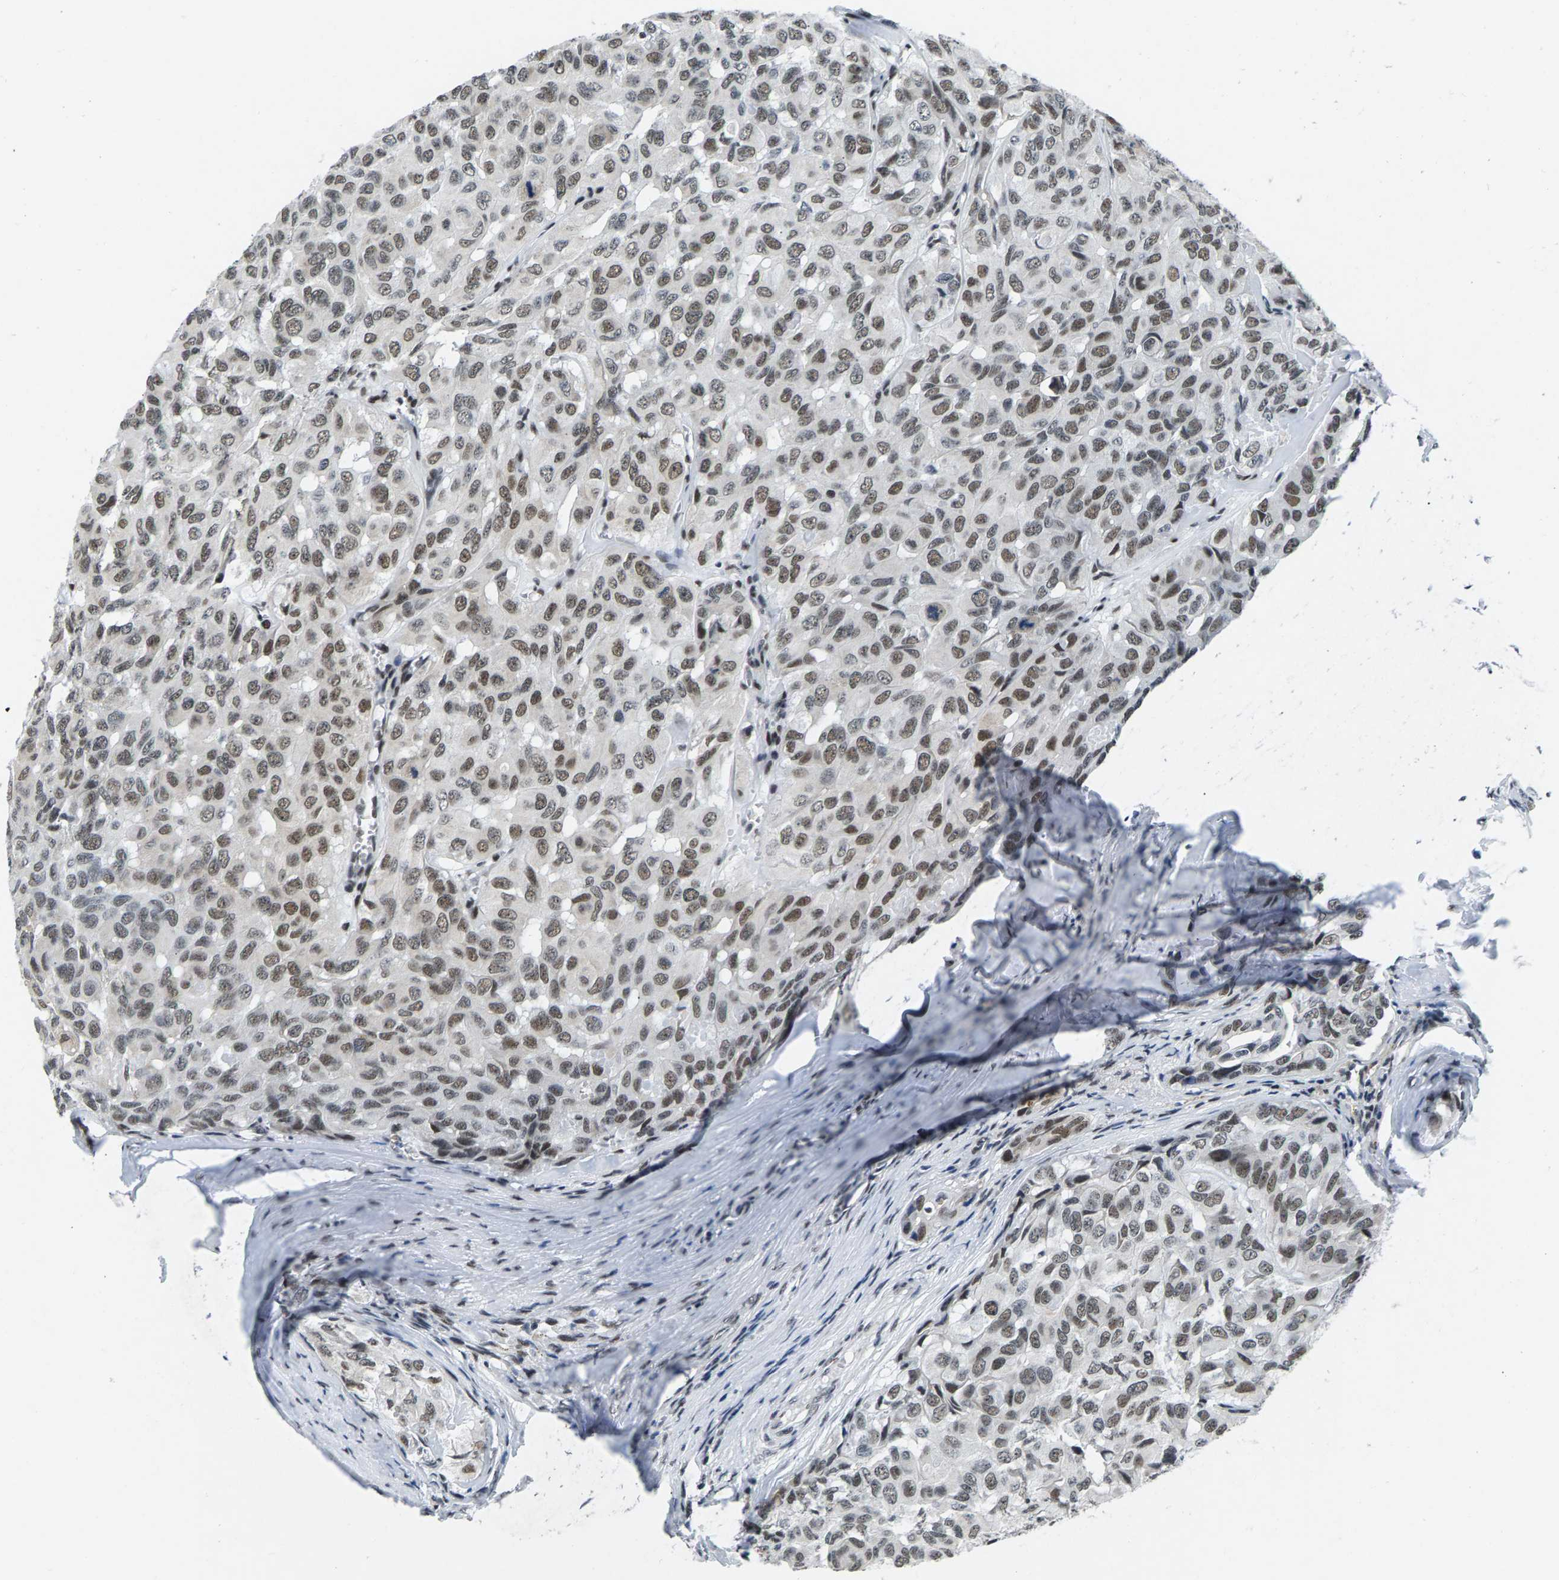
{"staining": {"intensity": "moderate", "quantity": "25%-75%", "location": "nuclear"}, "tissue": "head and neck cancer", "cell_type": "Tumor cells", "image_type": "cancer", "snomed": [{"axis": "morphology", "description": "Adenocarcinoma, NOS"}, {"axis": "topography", "description": "Salivary gland, NOS"}, {"axis": "topography", "description": "Head-Neck"}], "caption": "High-magnification brightfield microscopy of adenocarcinoma (head and neck) stained with DAB (3,3'-diaminobenzidine) (brown) and counterstained with hematoxylin (blue). tumor cells exhibit moderate nuclear expression is seen in about25%-75% of cells.", "gene": "ATF2", "patient": {"sex": "female", "age": 76}}